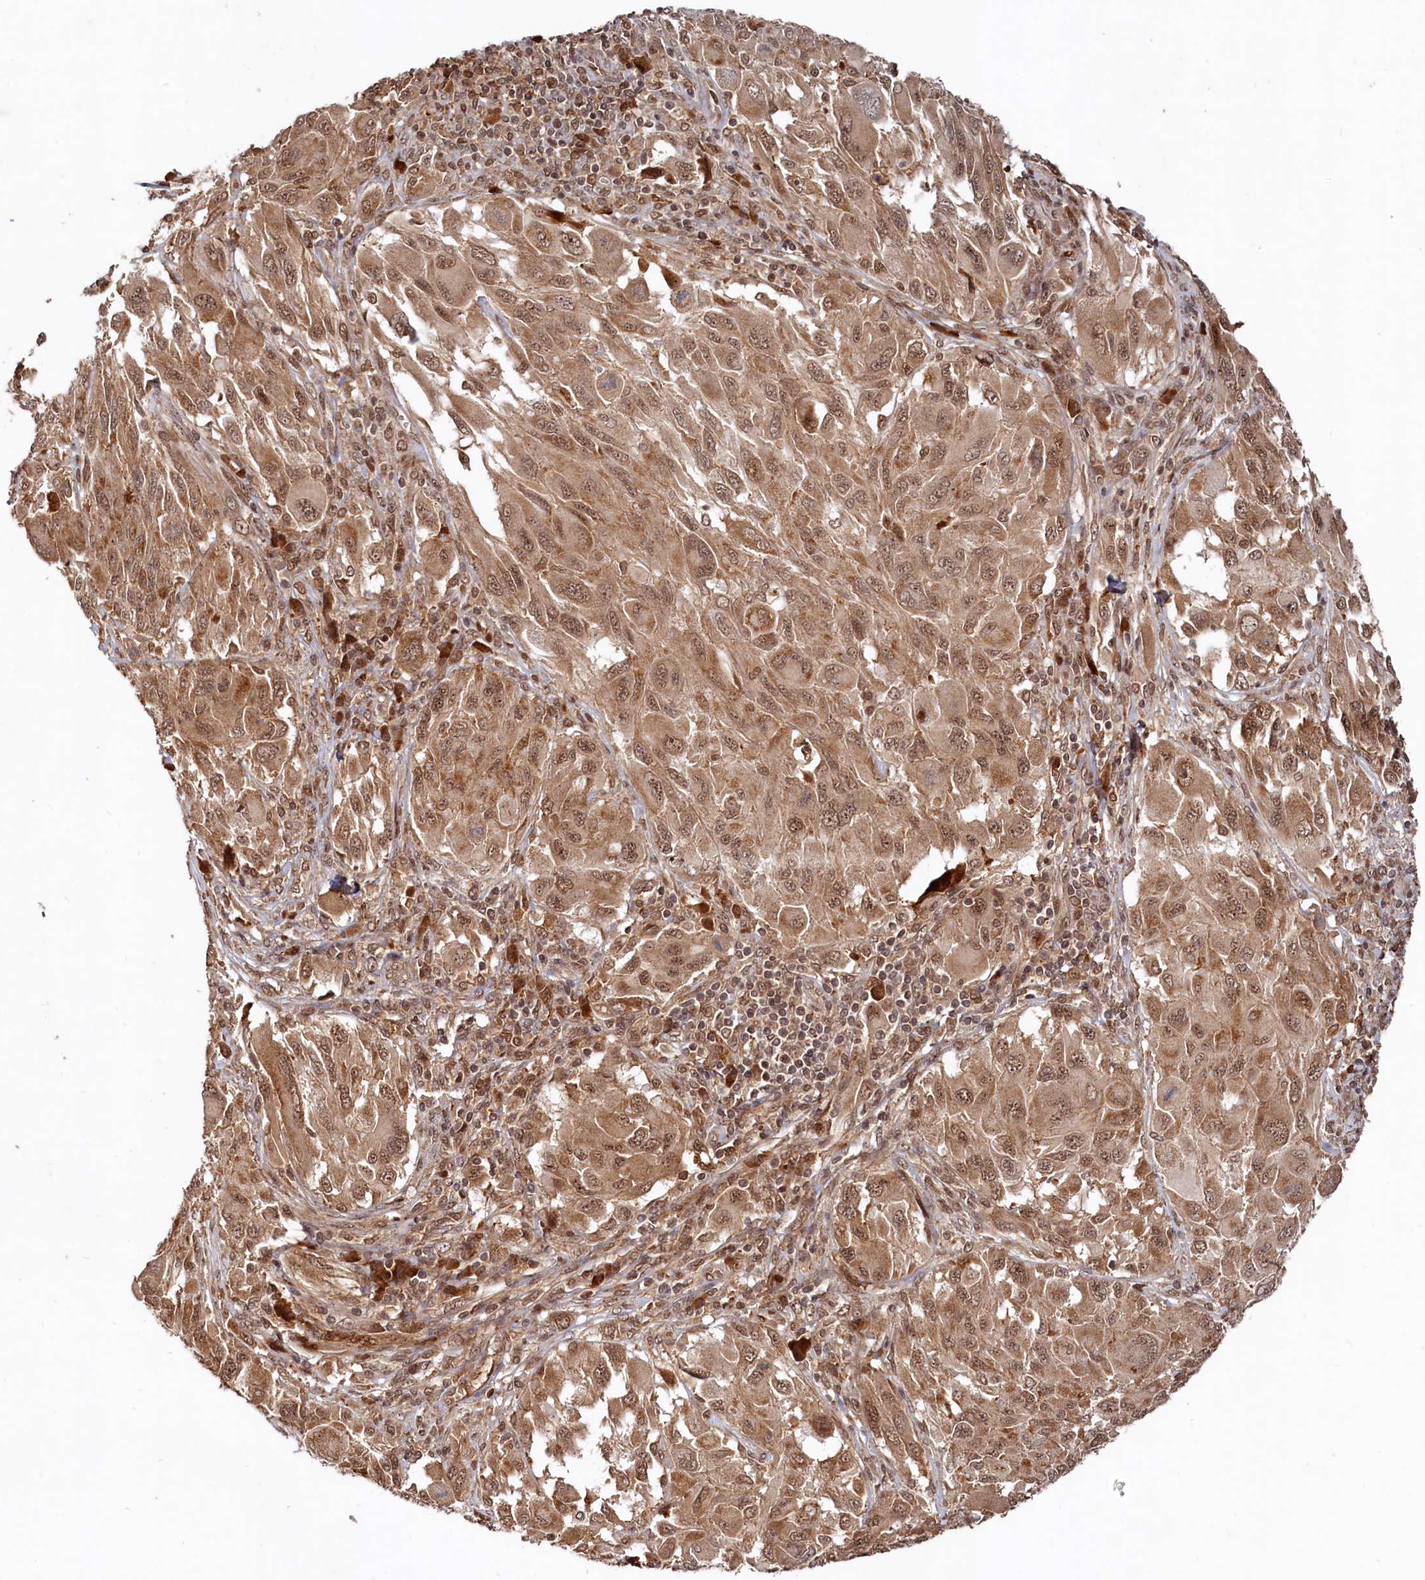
{"staining": {"intensity": "moderate", "quantity": ">75%", "location": "cytoplasmic/membranous,nuclear"}, "tissue": "melanoma", "cell_type": "Tumor cells", "image_type": "cancer", "snomed": [{"axis": "morphology", "description": "Malignant melanoma, NOS"}, {"axis": "topography", "description": "Skin"}], "caption": "Malignant melanoma was stained to show a protein in brown. There is medium levels of moderate cytoplasmic/membranous and nuclear positivity in approximately >75% of tumor cells.", "gene": "TRAPPC4", "patient": {"sex": "female", "age": 91}}